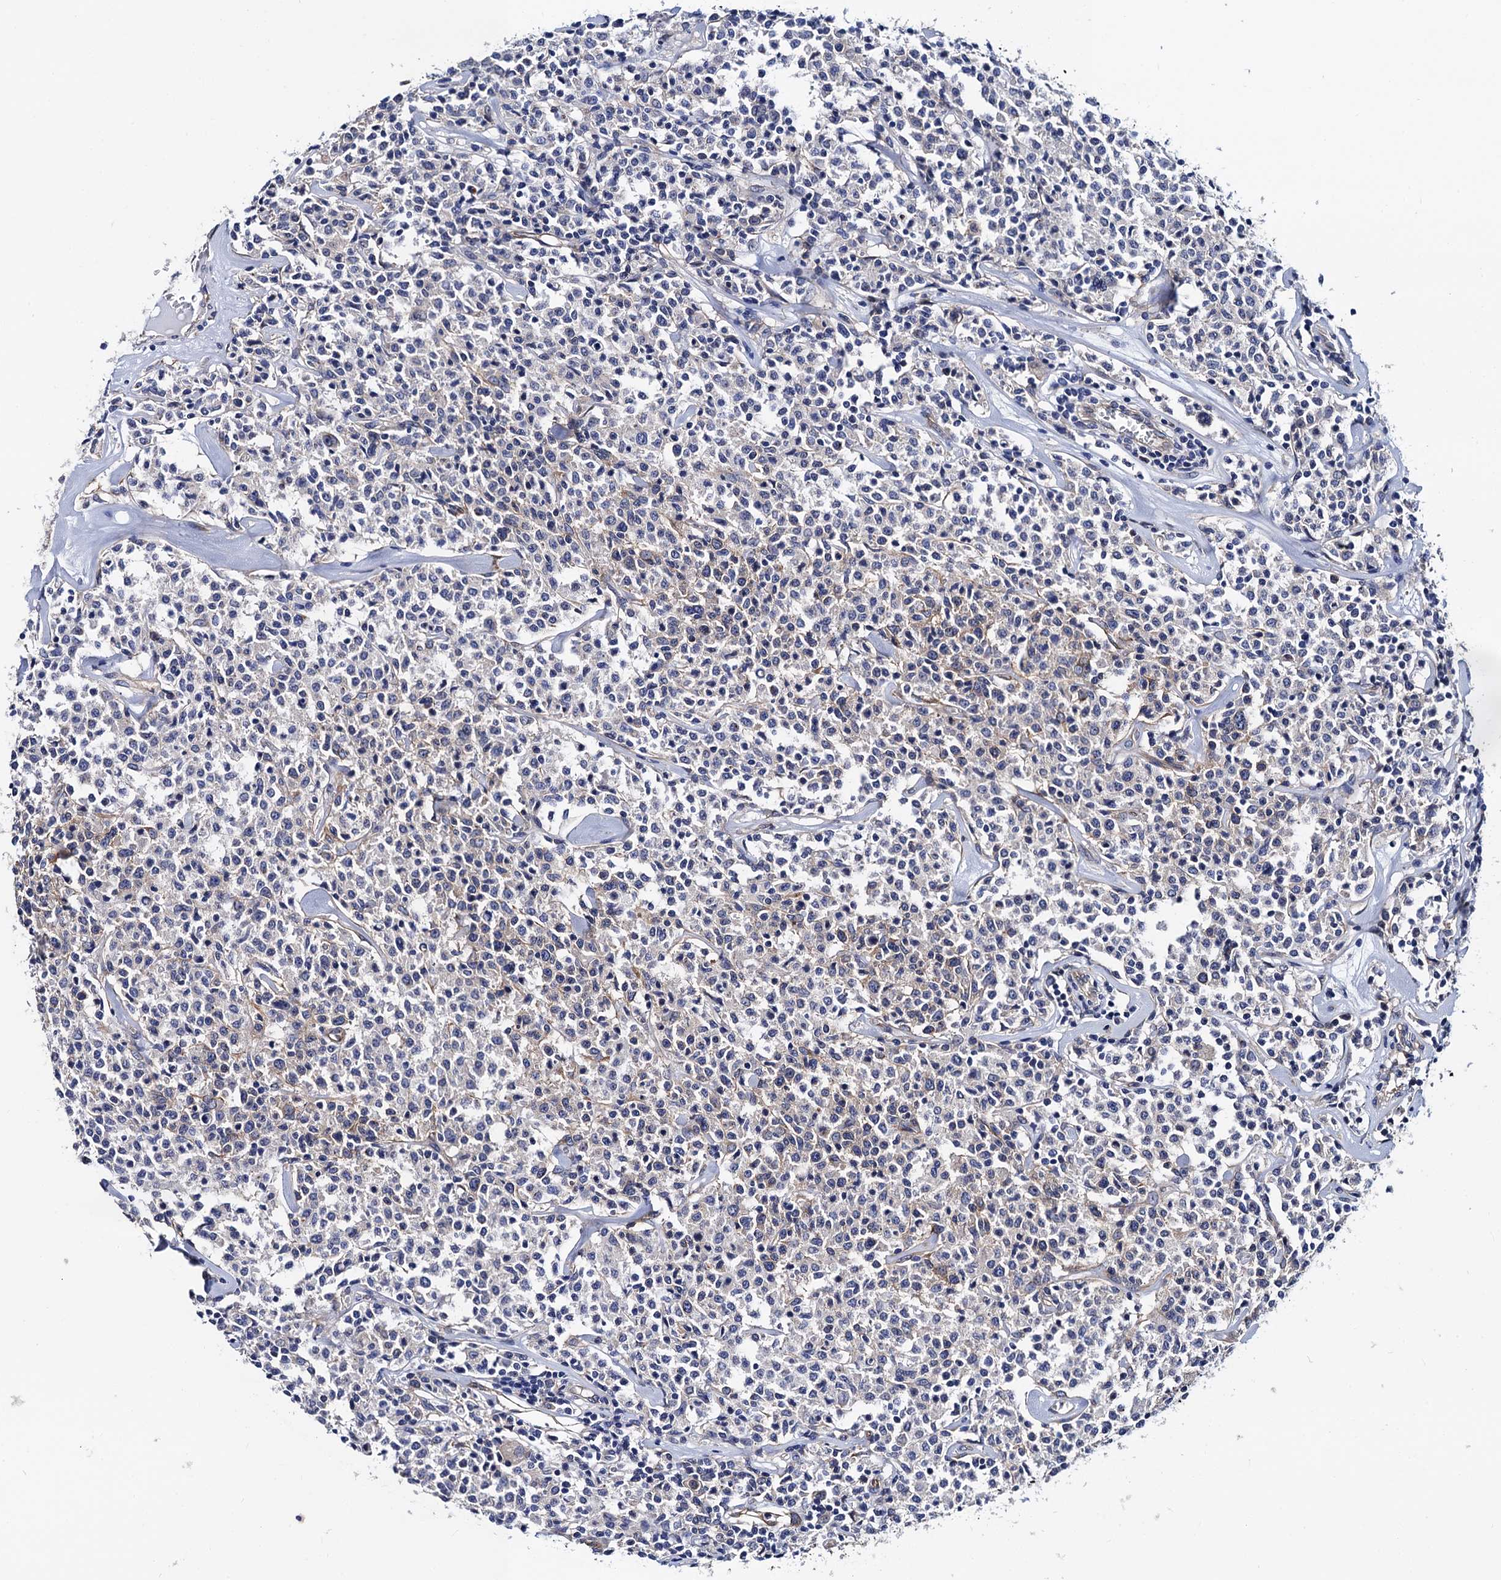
{"staining": {"intensity": "weak", "quantity": "<25%", "location": "cytoplasmic/membranous"}, "tissue": "lymphoma", "cell_type": "Tumor cells", "image_type": "cancer", "snomed": [{"axis": "morphology", "description": "Malignant lymphoma, non-Hodgkin's type, Low grade"}, {"axis": "topography", "description": "Small intestine"}], "caption": "Immunohistochemical staining of malignant lymphoma, non-Hodgkin's type (low-grade) demonstrates no significant expression in tumor cells.", "gene": "ZDHHC18", "patient": {"sex": "female", "age": 59}}